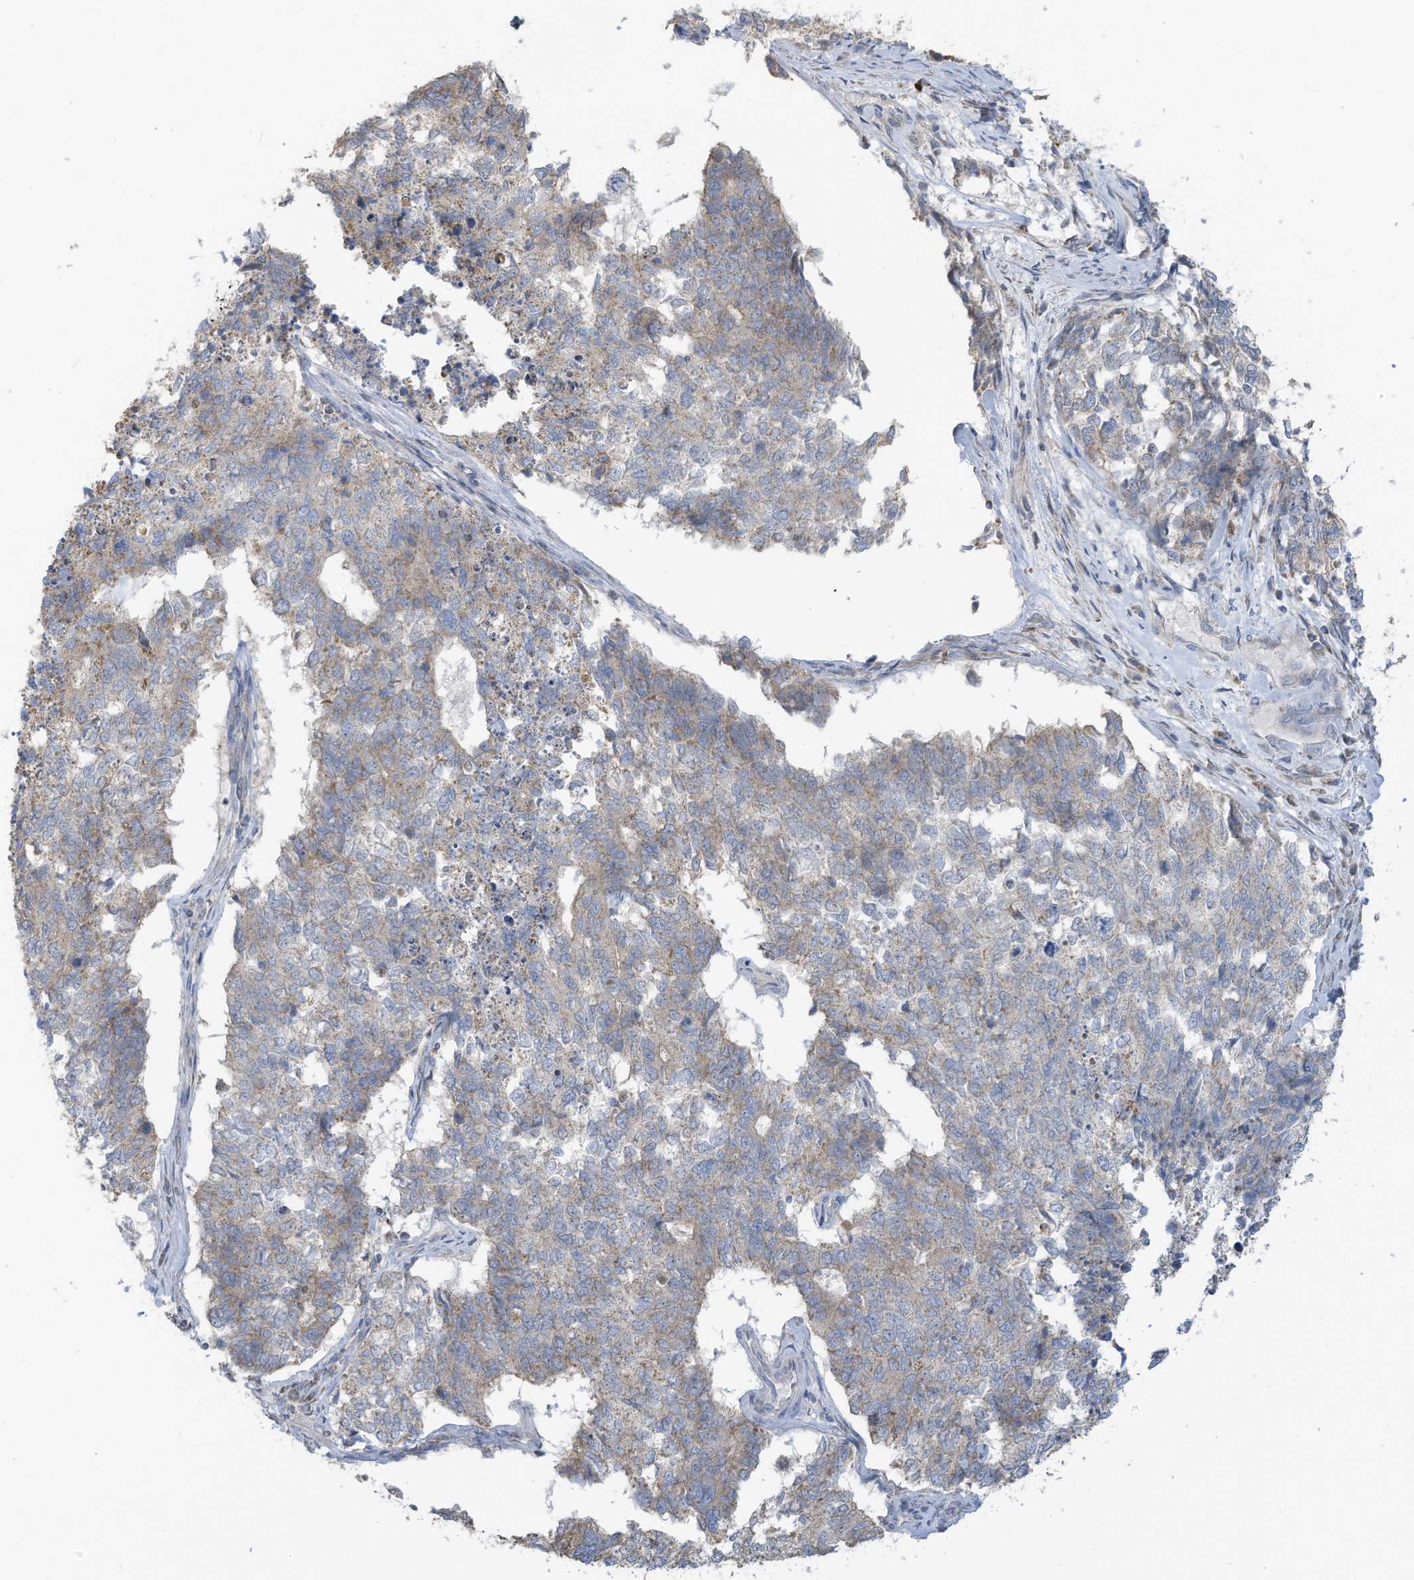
{"staining": {"intensity": "weak", "quantity": "<25%", "location": "cytoplasmic/membranous"}, "tissue": "cervical cancer", "cell_type": "Tumor cells", "image_type": "cancer", "snomed": [{"axis": "morphology", "description": "Squamous cell carcinoma, NOS"}, {"axis": "topography", "description": "Cervix"}], "caption": "Human cervical squamous cell carcinoma stained for a protein using IHC reveals no expression in tumor cells.", "gene": "GTPBP2", "patient": {"sex": "female", "age": 63}}